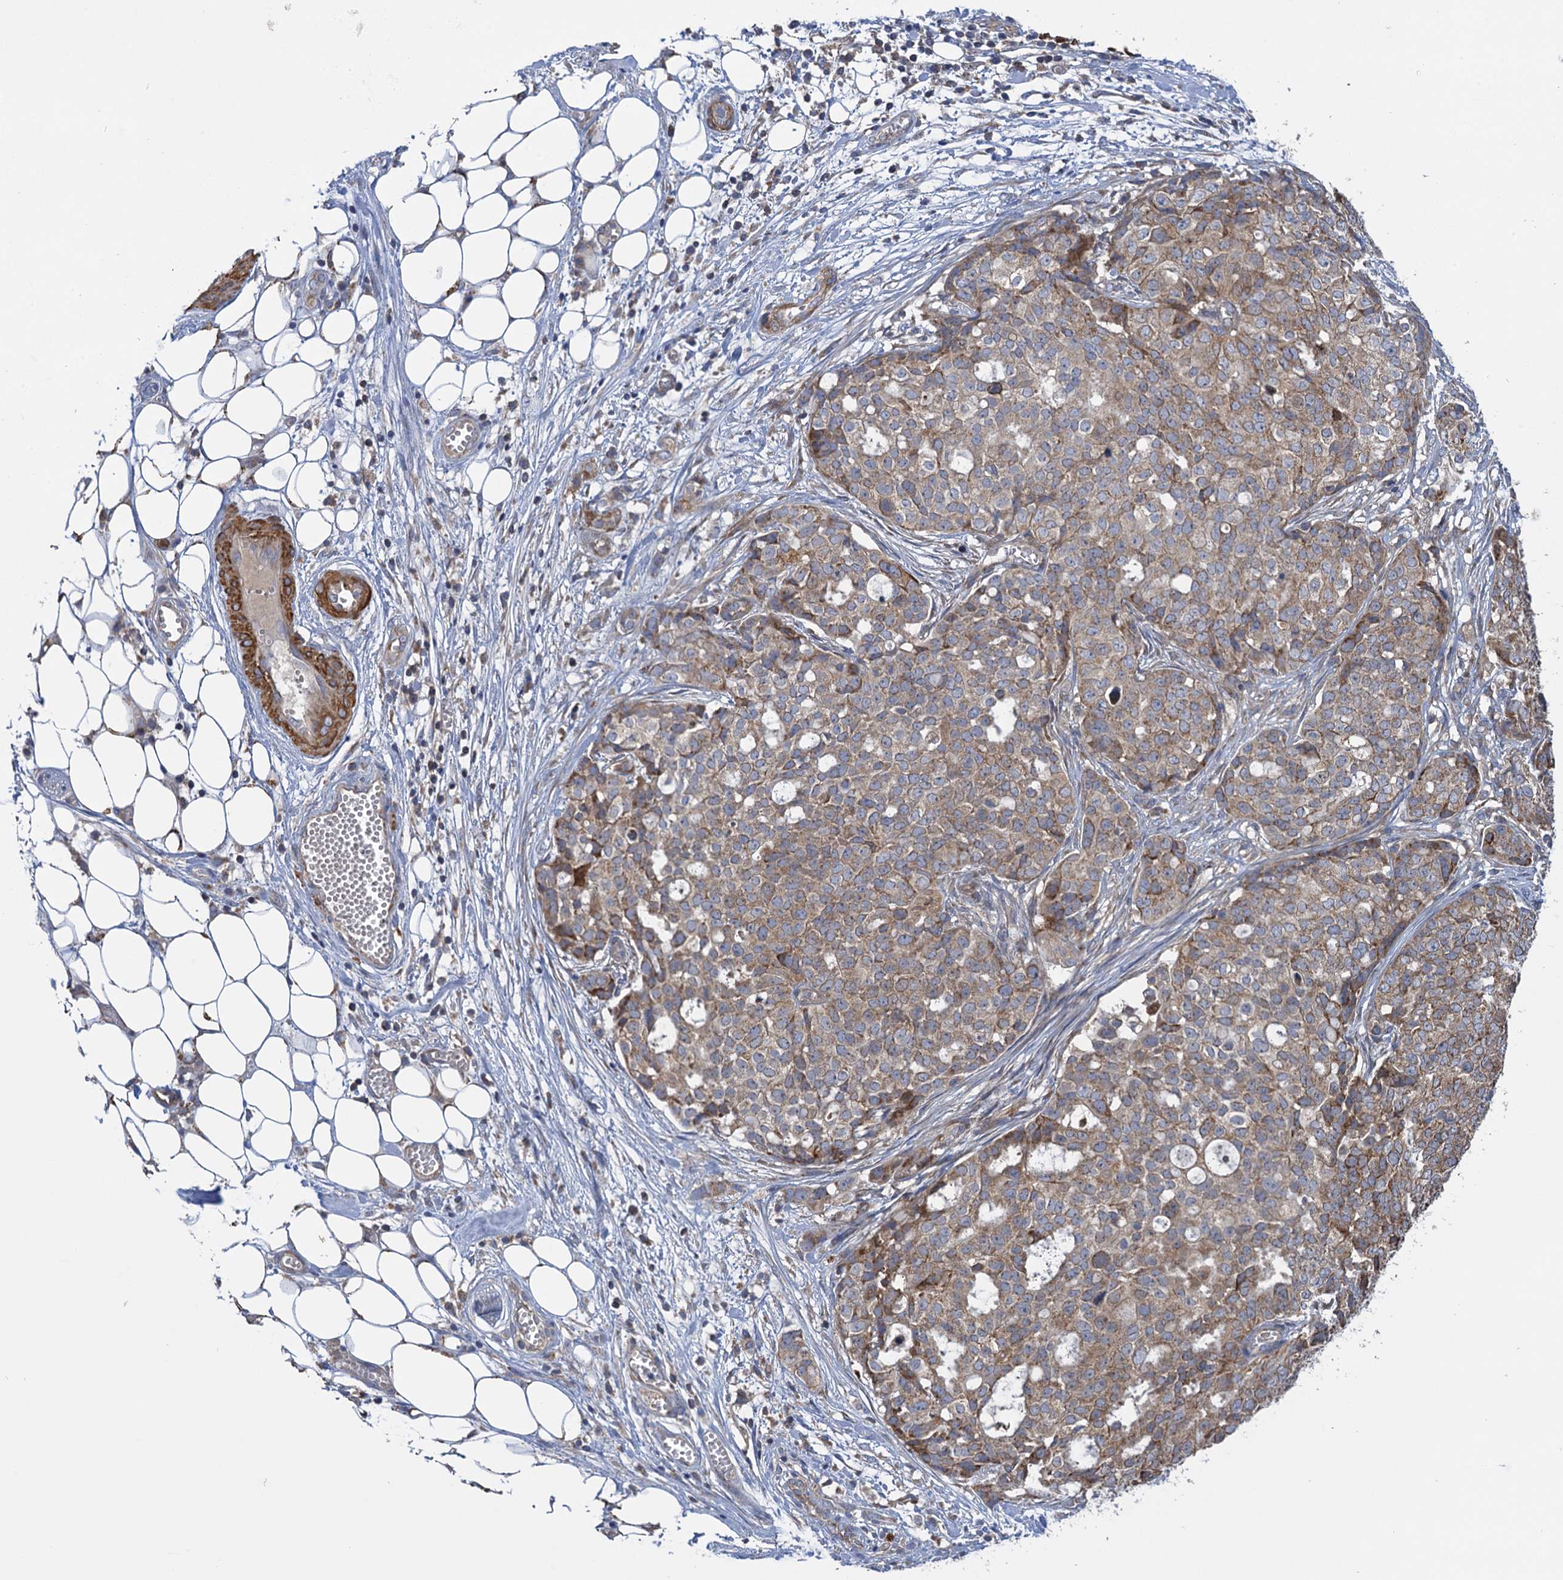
{"staining": {"intensity": "weak", "quantity": "25%-75%", "location": "cytoplasmic/membranous"}, "tissue": "ovarian cancer", "cell_type": "Tumor cells", "image_type": "cancer", "snomed": [{"axis": "morphology", "description": "Cystadenocarcinoma, serous, NOS"}, {"axis": "topography", "description": "Soft tissue"}, {"axis": "topography", "description": "Ovary"}], "caption": "A brown stain shows weak cytoplasmic/membranous expression of a protein in human serous cystadenocarcinoma (ovarian) tumor cells.", "gene": "WDR88", "patient": {"sex": "female", "age": 57}}